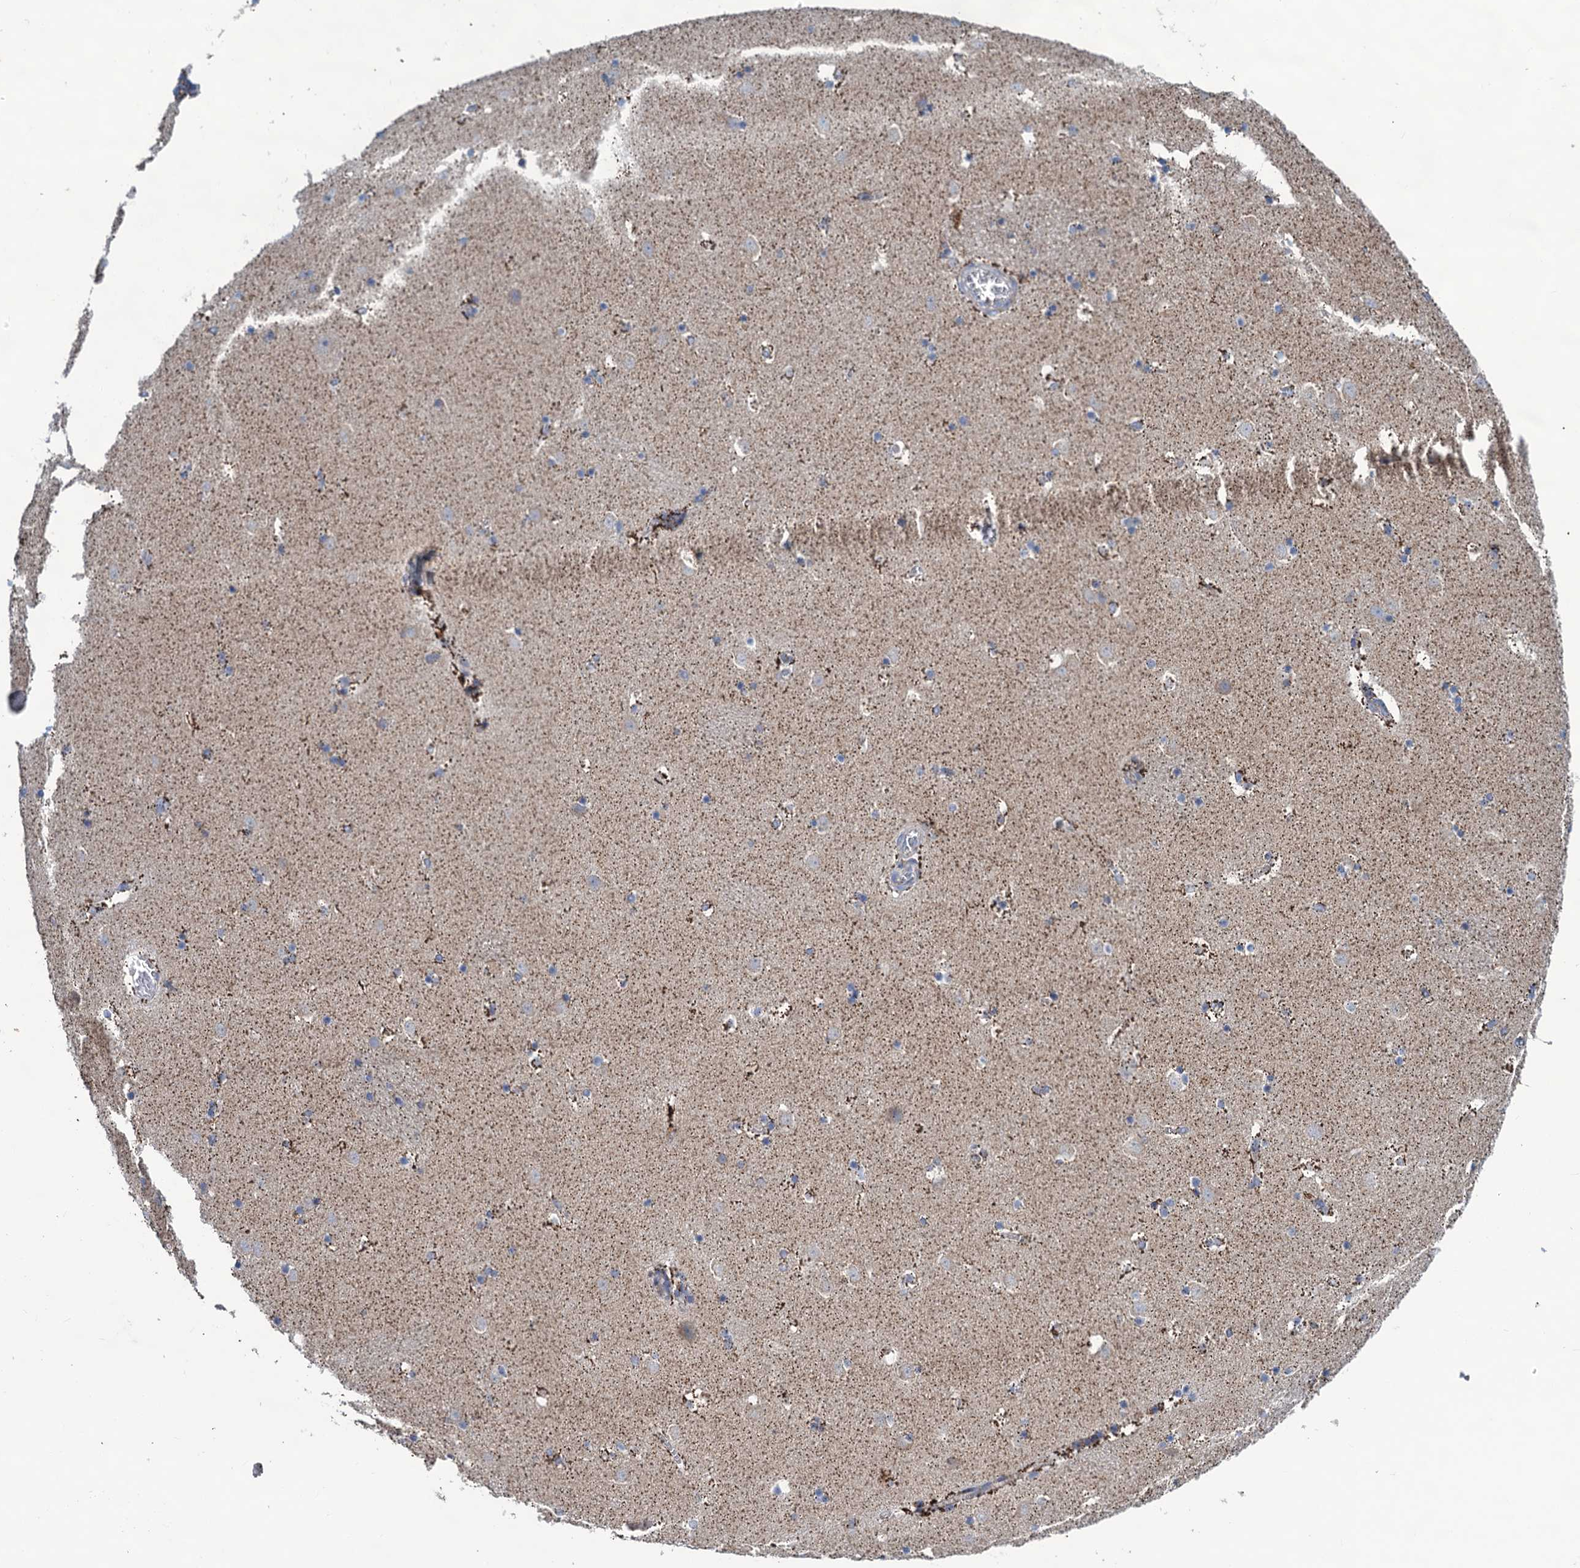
{"staining": {"intensity": "moderate", "quantity": "<25%", "location": "cytoplasmic/membranous"}, "tissue": "caudate", "cell_type": "Glial cells", "image_type": "normal", "snomed": [{"axis": "morphology", "description": "Normal tissue, NOS"}, {"axis": "topography", "description": "Lateral ventricle wall"}], "caption": "A brown stain highlights moderate cytoplasmic/membranous expression of a protein in glial cells of normal caudate. The staining was performed using DAB (3,3'-diaminobenzidine) to visualize the protein expression in brown, while the nuclei were stained in blue with hematoxylin (Magnification: 20x).", "gene": "ANKS3", "patient": {"sex": "male", "age": 45}}